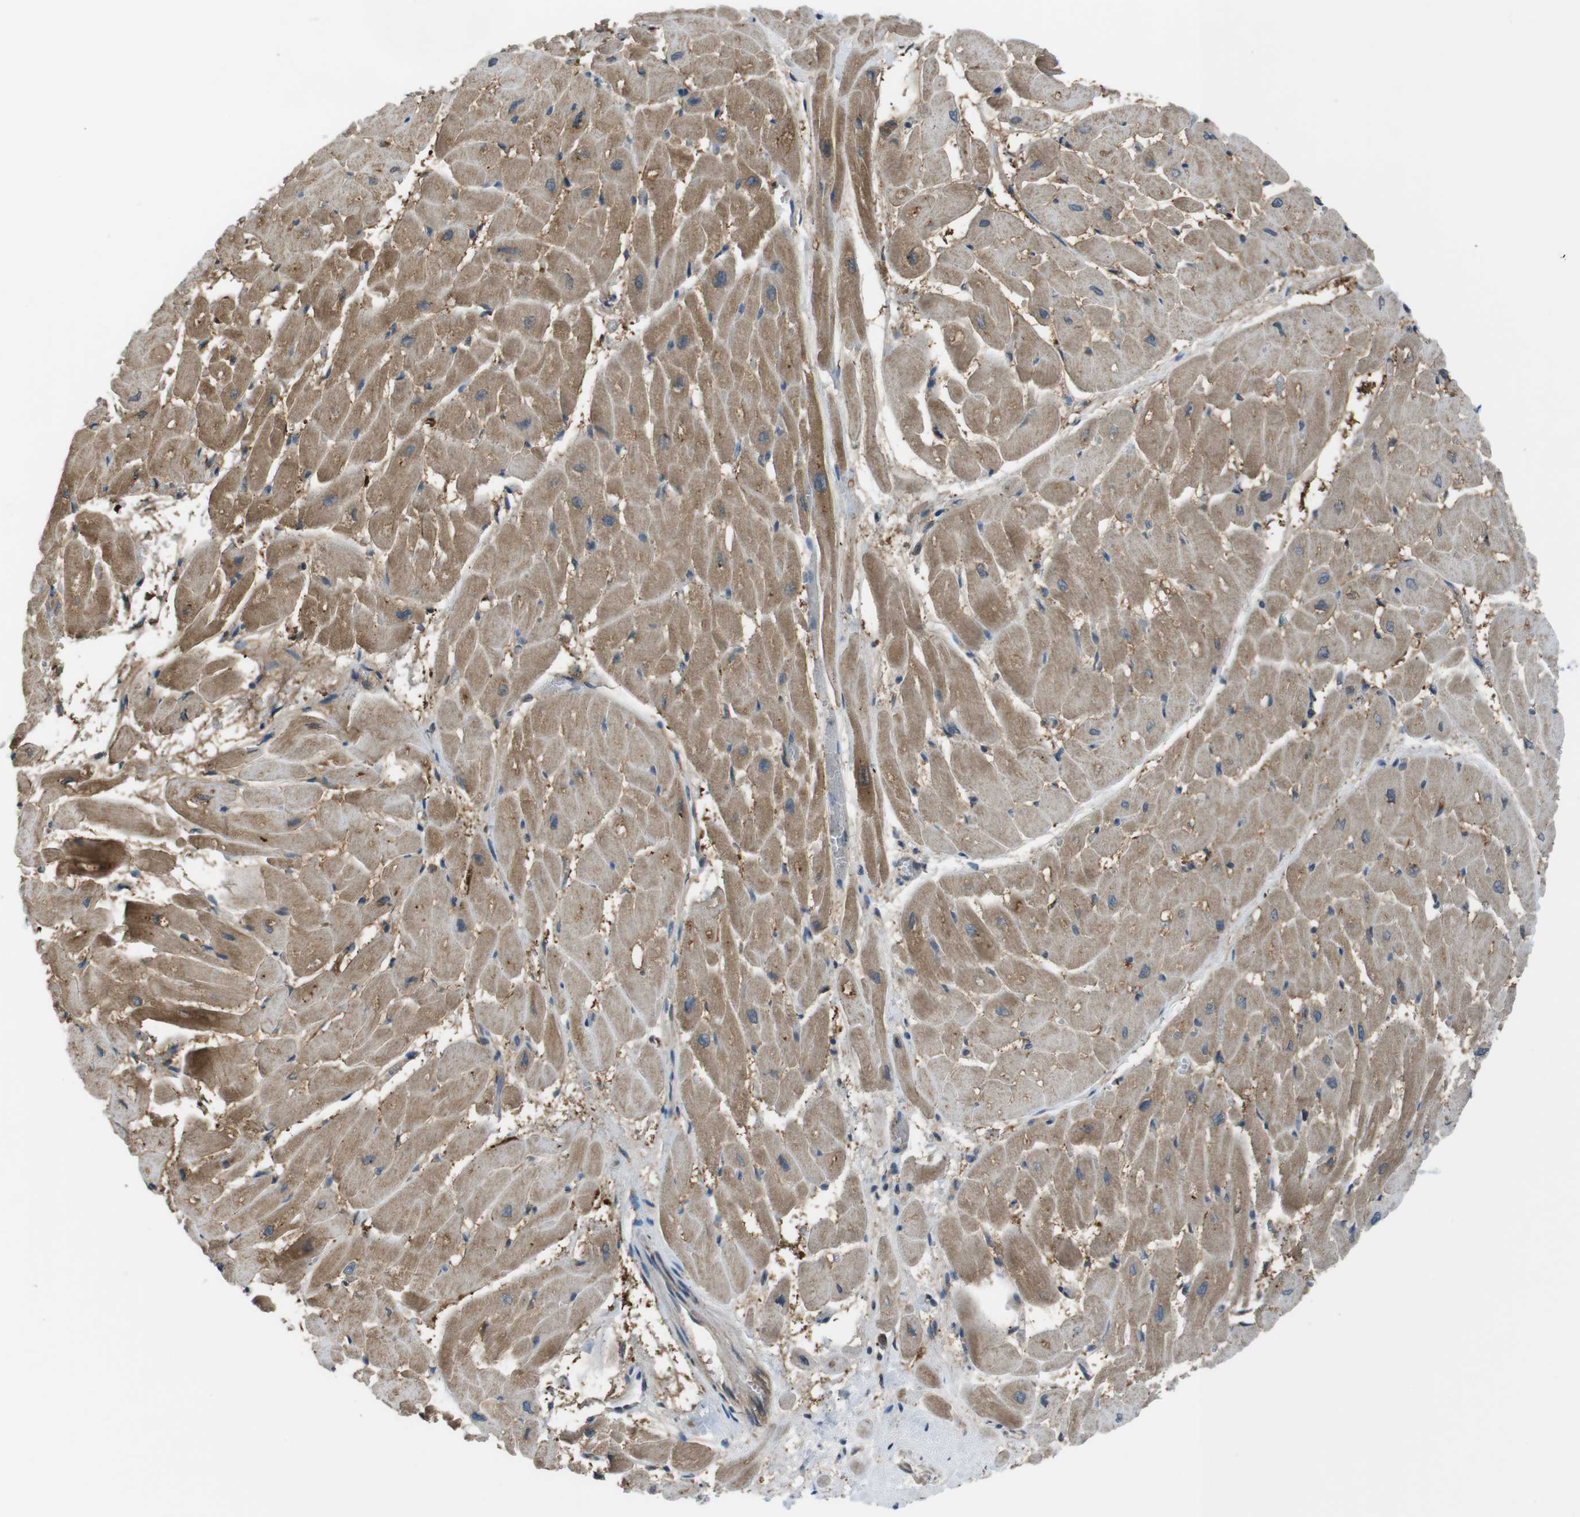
{"staining": {"intensity": "moderate", "quantity": ">75%", "location": "cytoplasmic/membranous"}, "tissue": "heart muscle", "cell_type": "Cardiomyocytes", "image_type": "normal", "snomed": [{"axis": "morphology", "description": "Normal tissue, NOS"}, {"axis": "topography", "description": "Heart"}], "caption": "The micrograph shows staining of unremarkable heart muscle, revealing moderate cytoplasmic/membranous protein positivity (brown color) within cardiomyocytes.", "gene": "SSR3", "patient": {"sex": "male", "age": 45}}